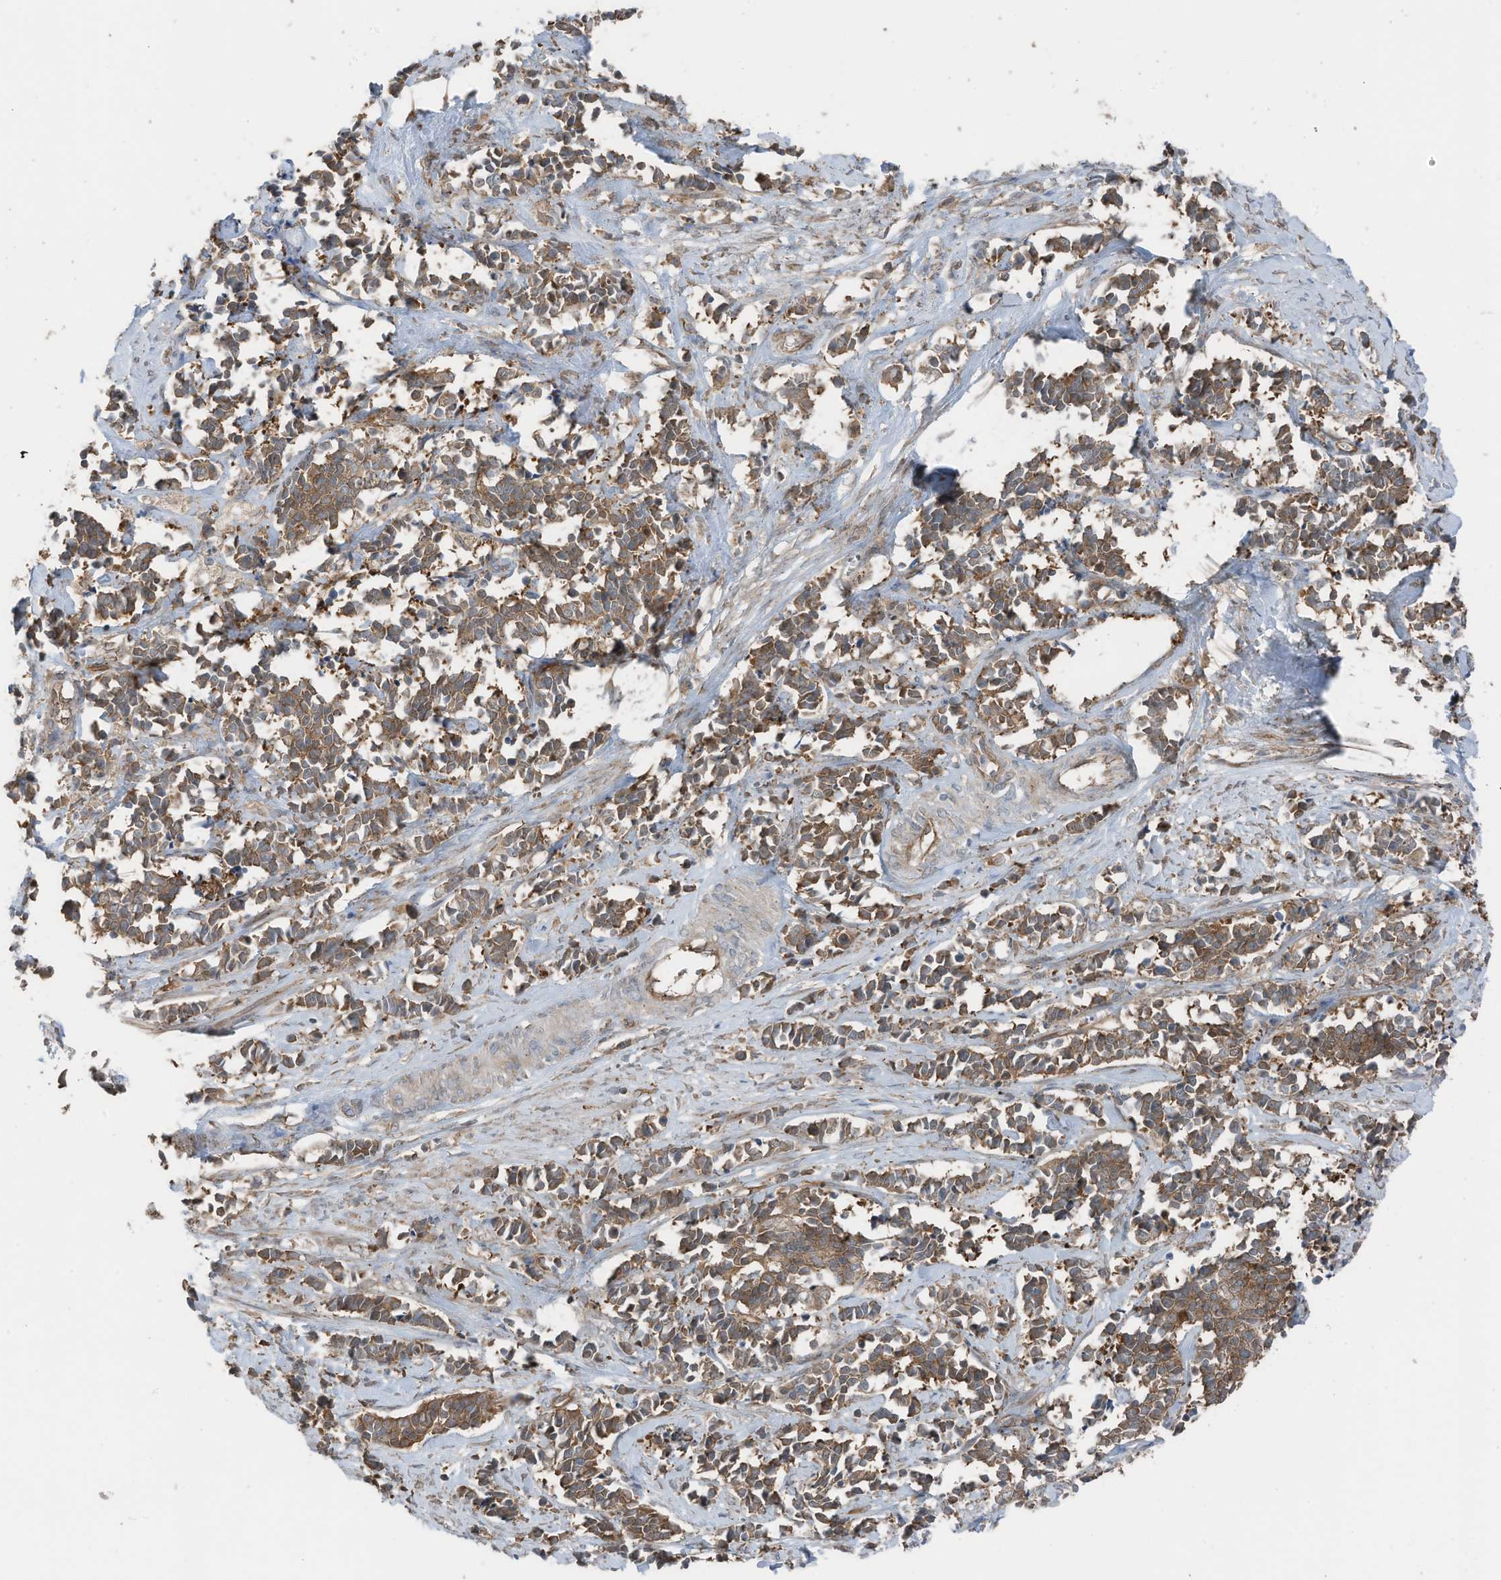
{"staining": {"intensity": "moderate", "quantity": ">75%", "location": "cytoplasmic/membranous"}, "tissue": "cervical cancer", "cell_type": "Tumor cells", "image_type": "cancer", "snomed": [{"axis": "morphology", "description": "Normal tissue, NOS"}, {"axis": "morphology", "description": "Squamous cell carcinoma, NOS"}, {"axis": "topography", "description": "Cervix"}], "caption": "This histopathology image shows cervical squamous cell carcinoma stained with immunohistochemistry (IHC) to label a protein in brown. The cytoplasmic/membranous of tumor cells show moderate positivity for the protein. Nuclei are counter-stained blue.", "gene": "TXNDC9", "patient": {"sex": "female", "age": 35}}